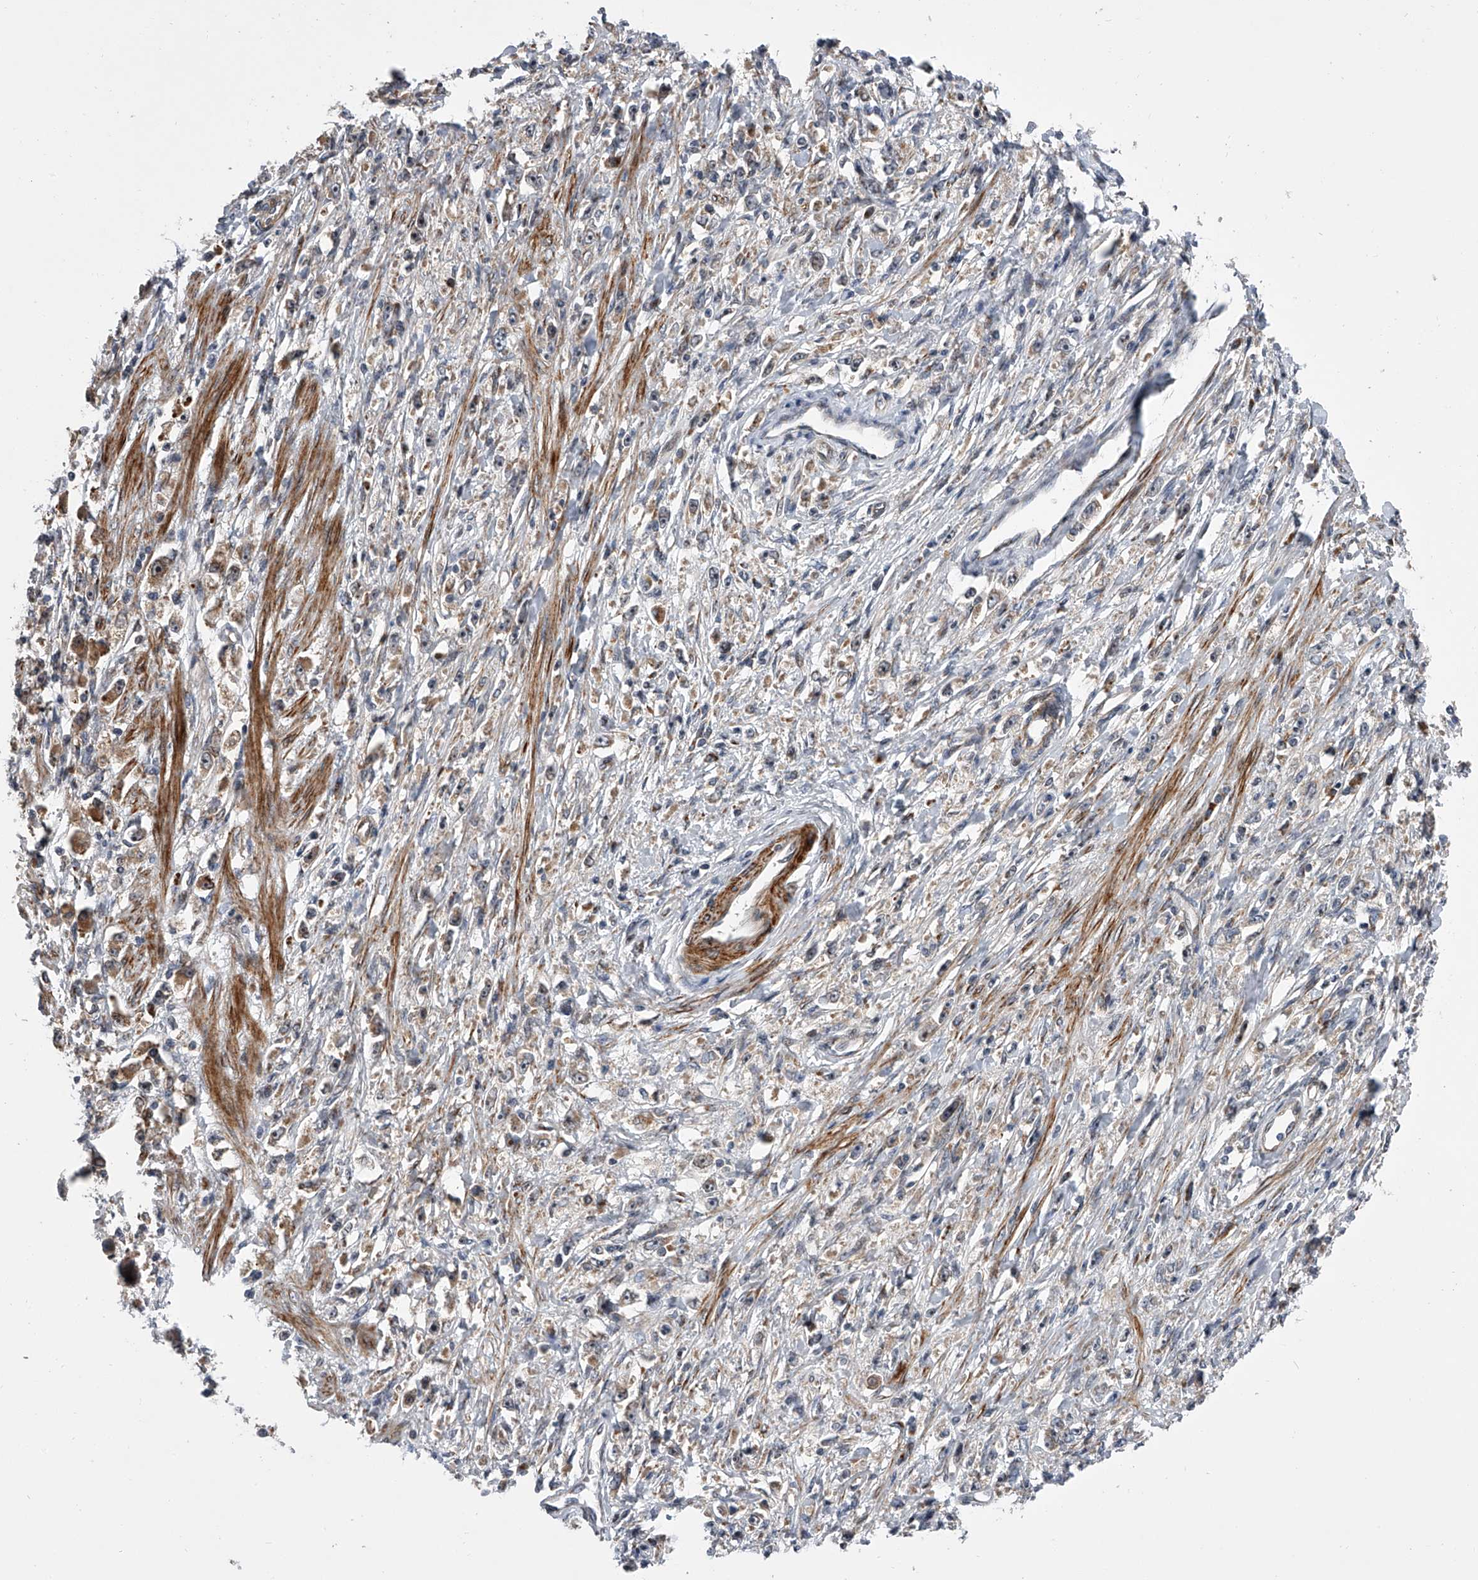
{"staining": {"intensity": "moderate", "quantity": "<25%", "location": "cytoplasmic/membranous"}, "tissue": "stomach cancer", "cell_type": "Tumor cells", "image_type": "cancer", "snomed": [{"axis": "morphology", "description": "Adenocarcinoma, NOS"}, {"axis": "topography", "description": "Stomach"}], "caption": "Stomach cancer stained with a brown dye demonstrates moderate cytoplasmic/membranous positive expression in approximately <25% of tumor cells.", "gene": "DLGAP2", "patient": {"sex": "female", "age": 59}}